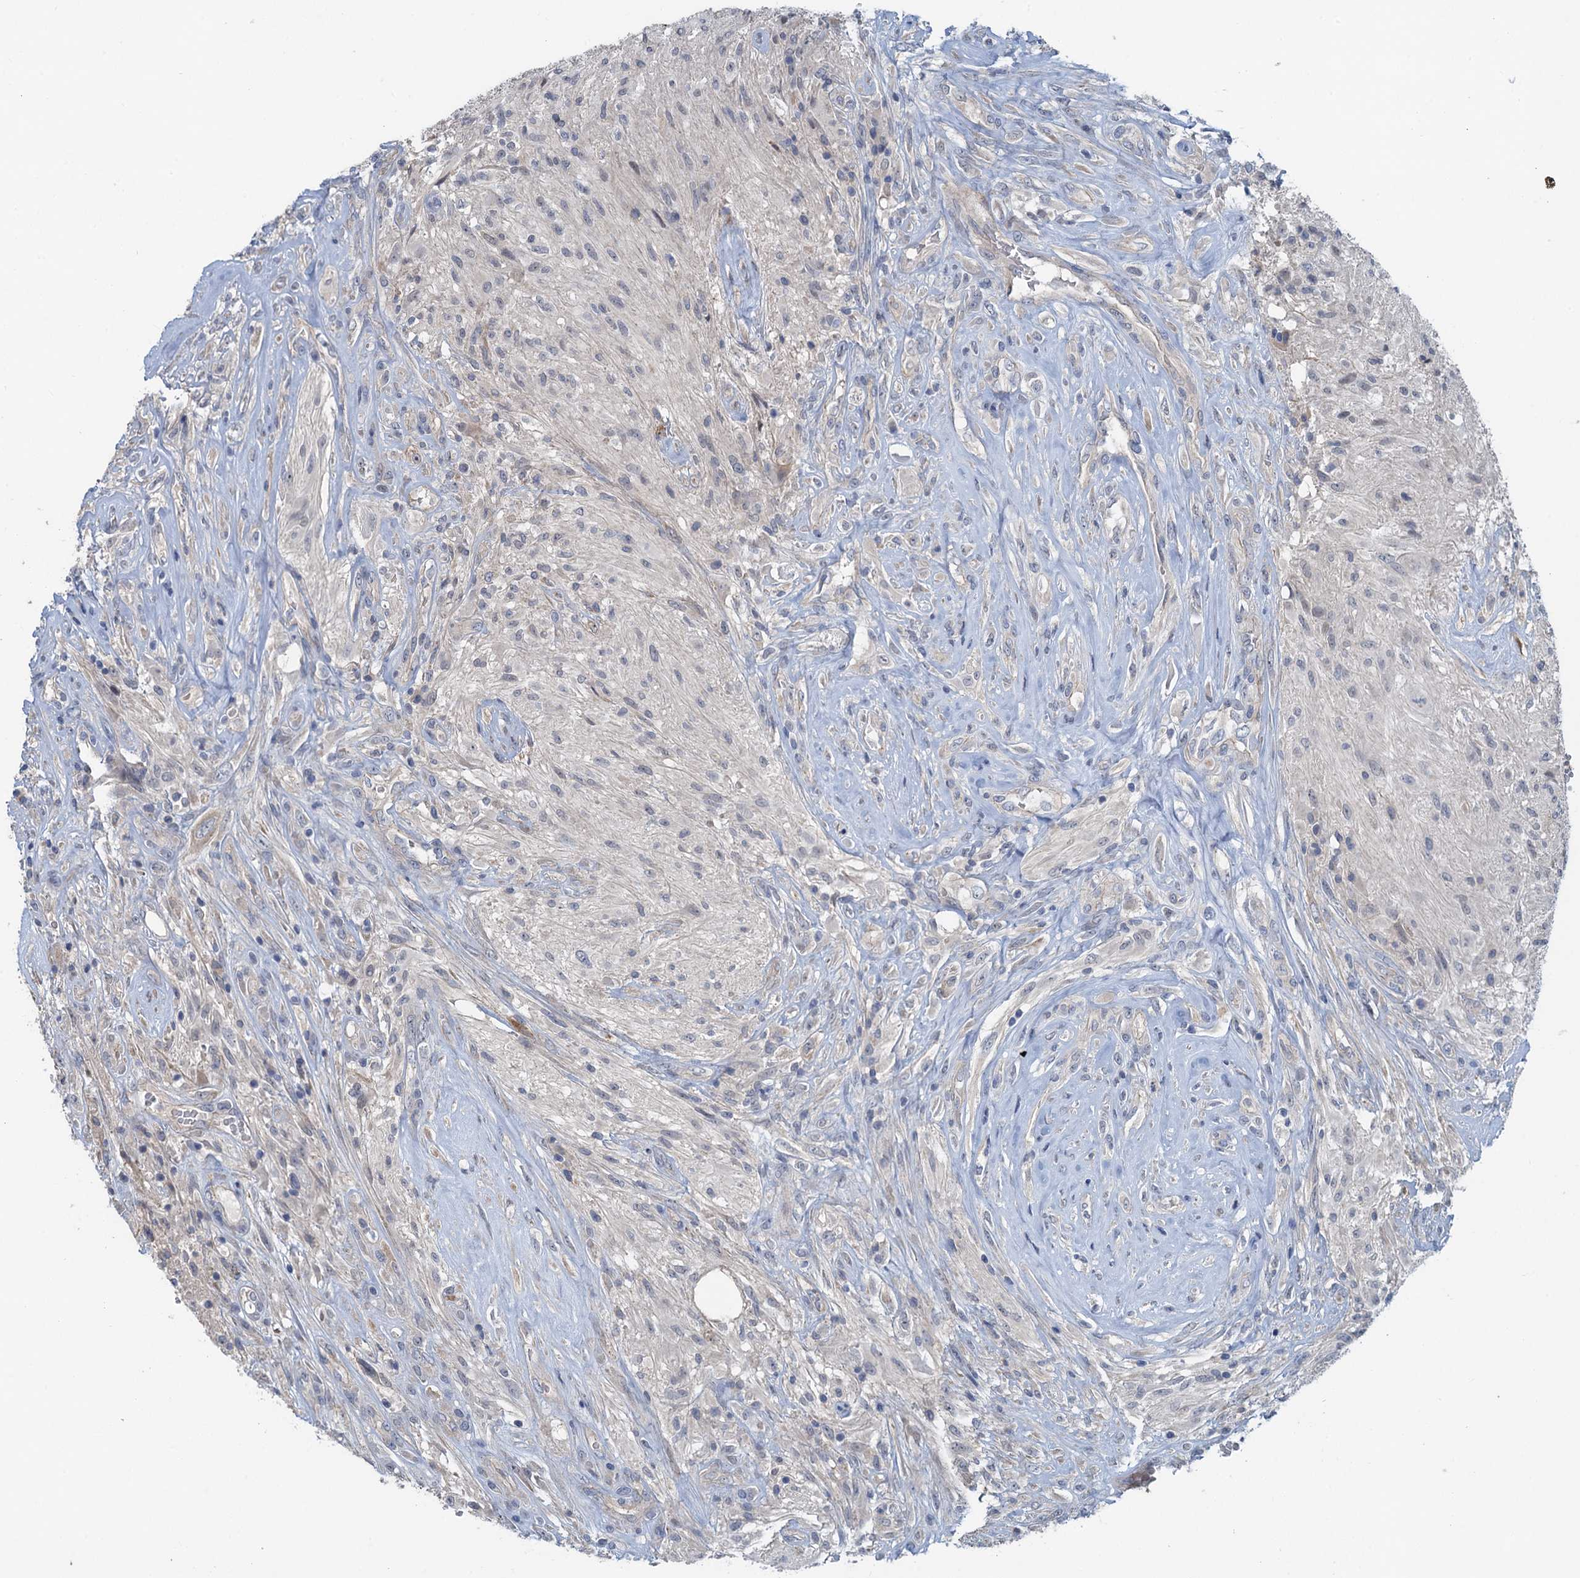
{"staining": {"intensity": "negative", "quantity": "none", "location": "none"}, "tissue": "glioma", "cell_type": "Tumor cells", "image_type": "cancer", "snomed": [{"axis": "morphology", "description": "Glioma, malignant, High grade"}, {"axis": "topography", "description": "Brain"}], "caption": "A micrograph of malignant high-grade glioma stained for a protein demonstrates no brown staining in tumor cells. (Immunohistochemistry, brightfield microscopy, high magnification).", "gene": "MYO16", "patient": {"sex": "male", "age": 56}}